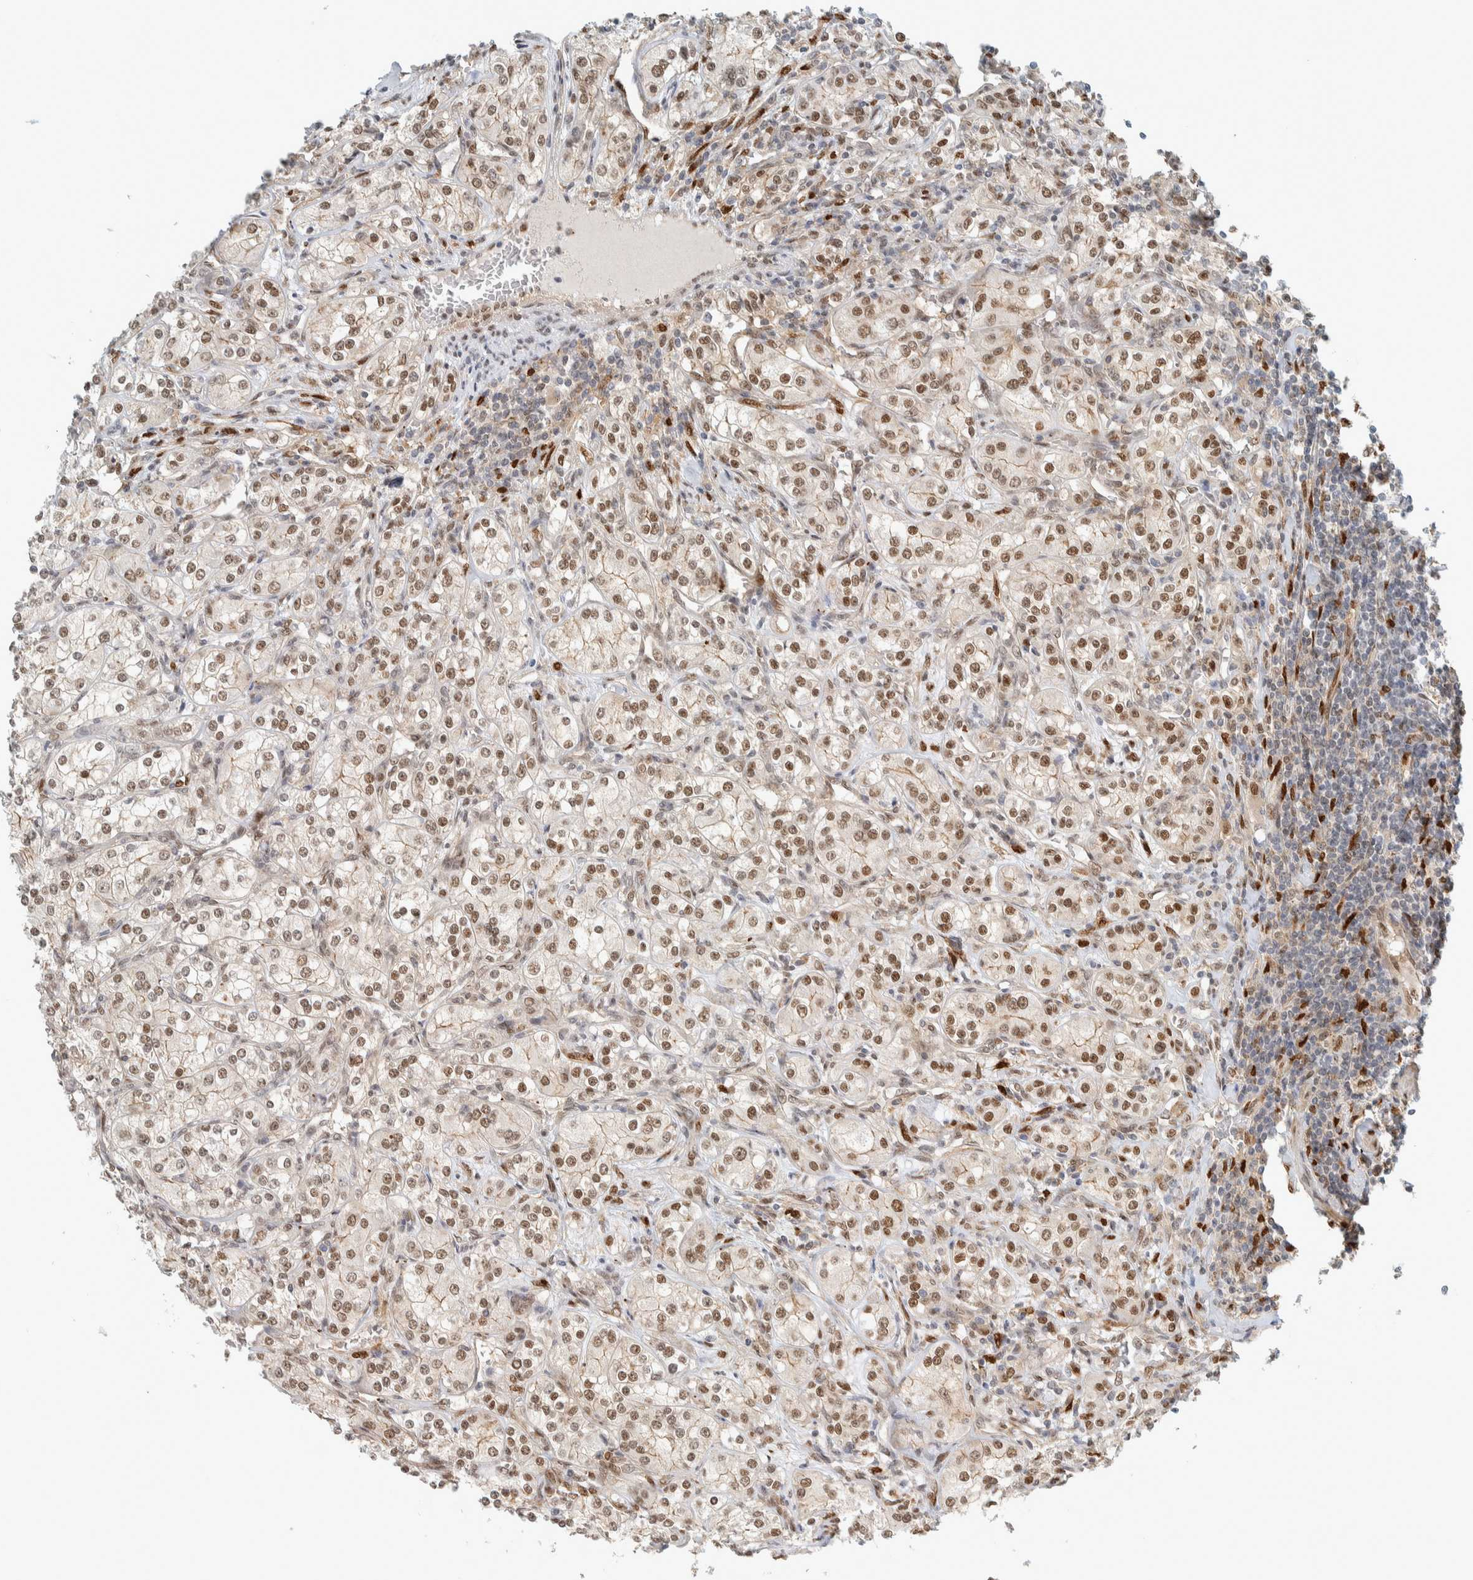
{"staining": {"intensity": "moderate", "quantity": ">75%", "location": "nuclear"}, "tissue": "renal cancer", "cell_type": "Tumor cells", "image_type": "cancer", "snomed": [{"axis": "morphology", "description": "Adenocarcinoma, NOS"}, {"axis": "topography", "description": "Kidney"}], "caption": "Immunohistochemical staining of human adenocarcinoma (renal) shows medium levels of moderate nuclear staining in about >75% of tumor cells.", "gene": "TFE3", "patient": {"sex": "male", "age": 77}}